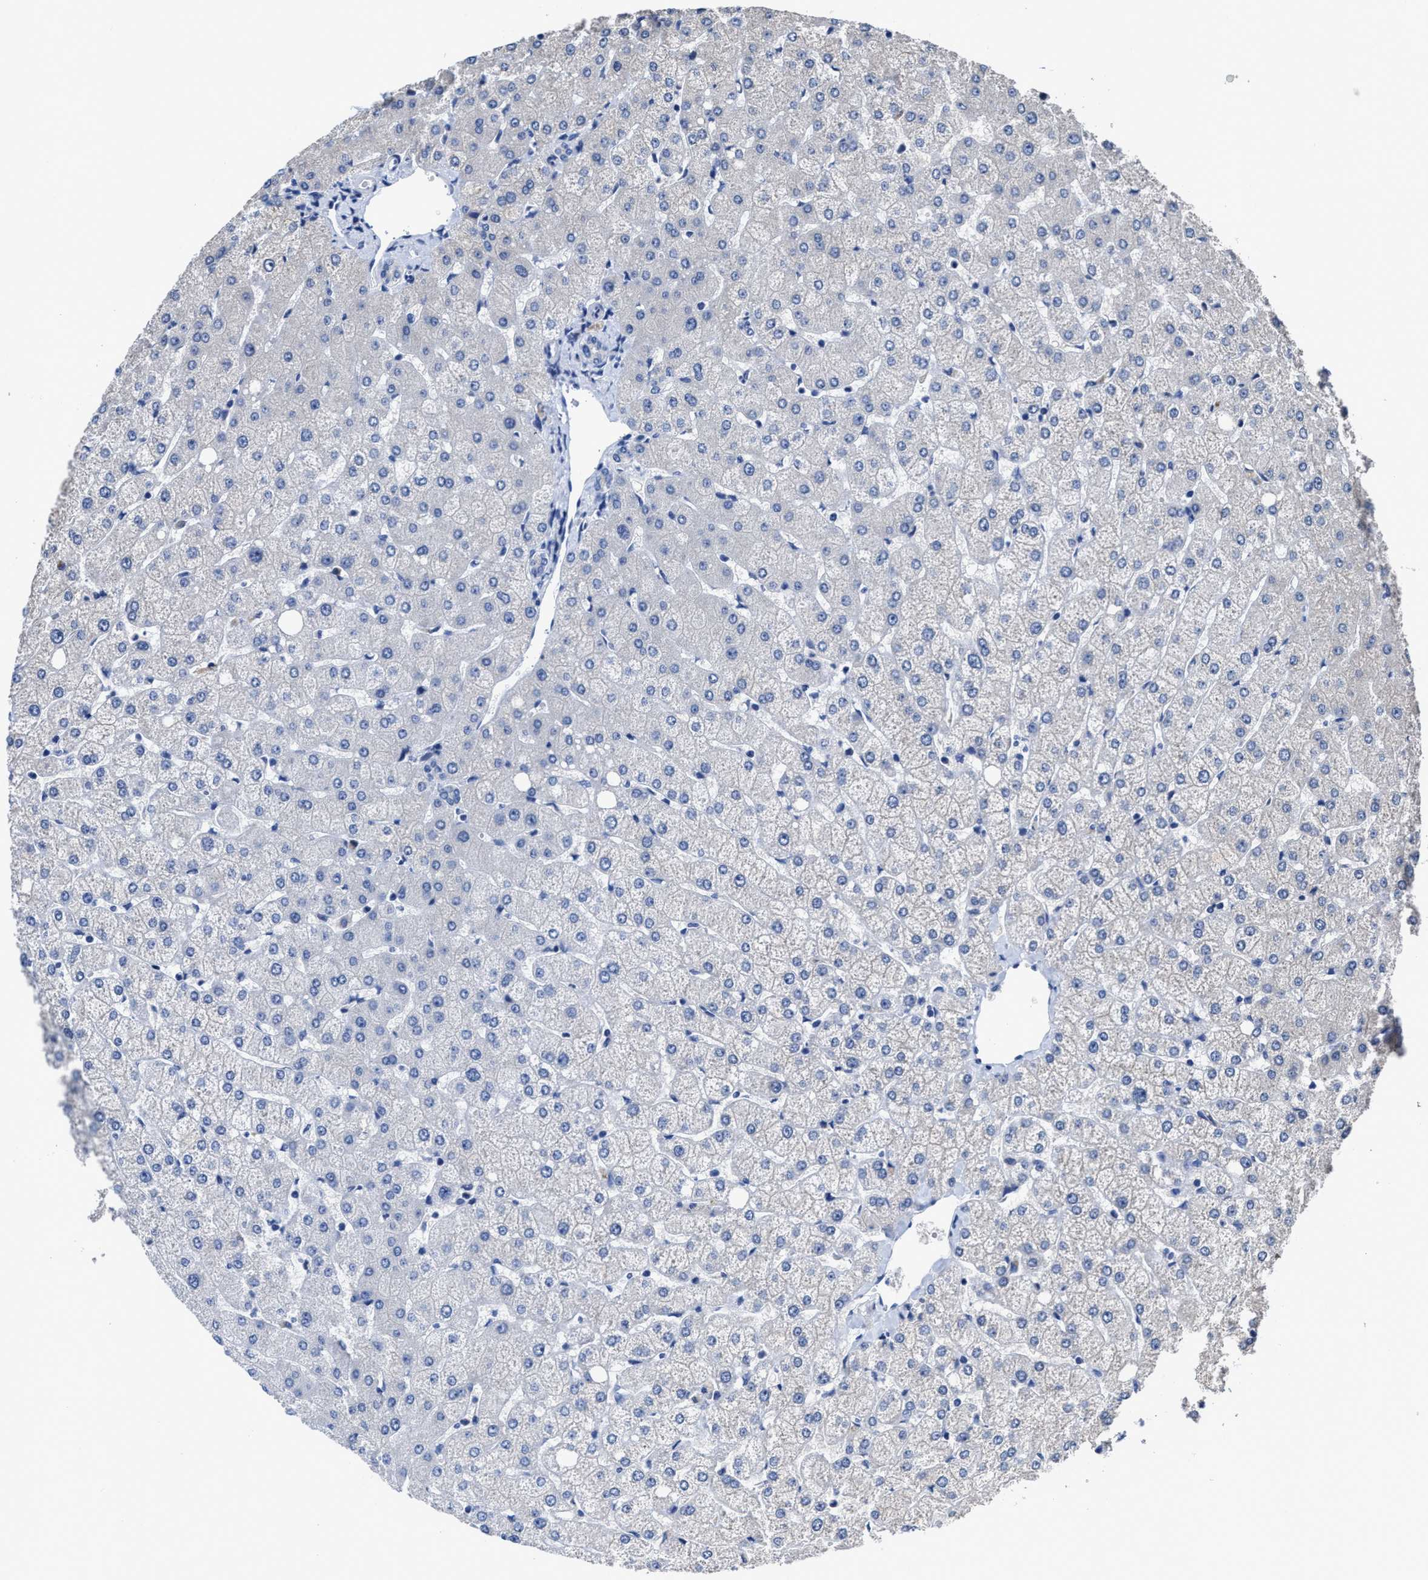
{"staining": {"intensity": "negative", "quantity": "none", "location": "none"}, "tissue": "liver", "cell_type": "Cholangiocytes", "image_type": "normal", "snomed": [{"axis": "morphology", "description": "Normal tissue, NOS"}, {"axis": "topography", "description": "Liver"}], "caption": "DAB (3,3'-diaminobenzidine) immunohistochemical staining of normal human liver shows no significant staining in cholangiocytes. Nuclei are stained in blue.", "gene": "HOOK1", "patient": {"sex": "female", "age": 54}}